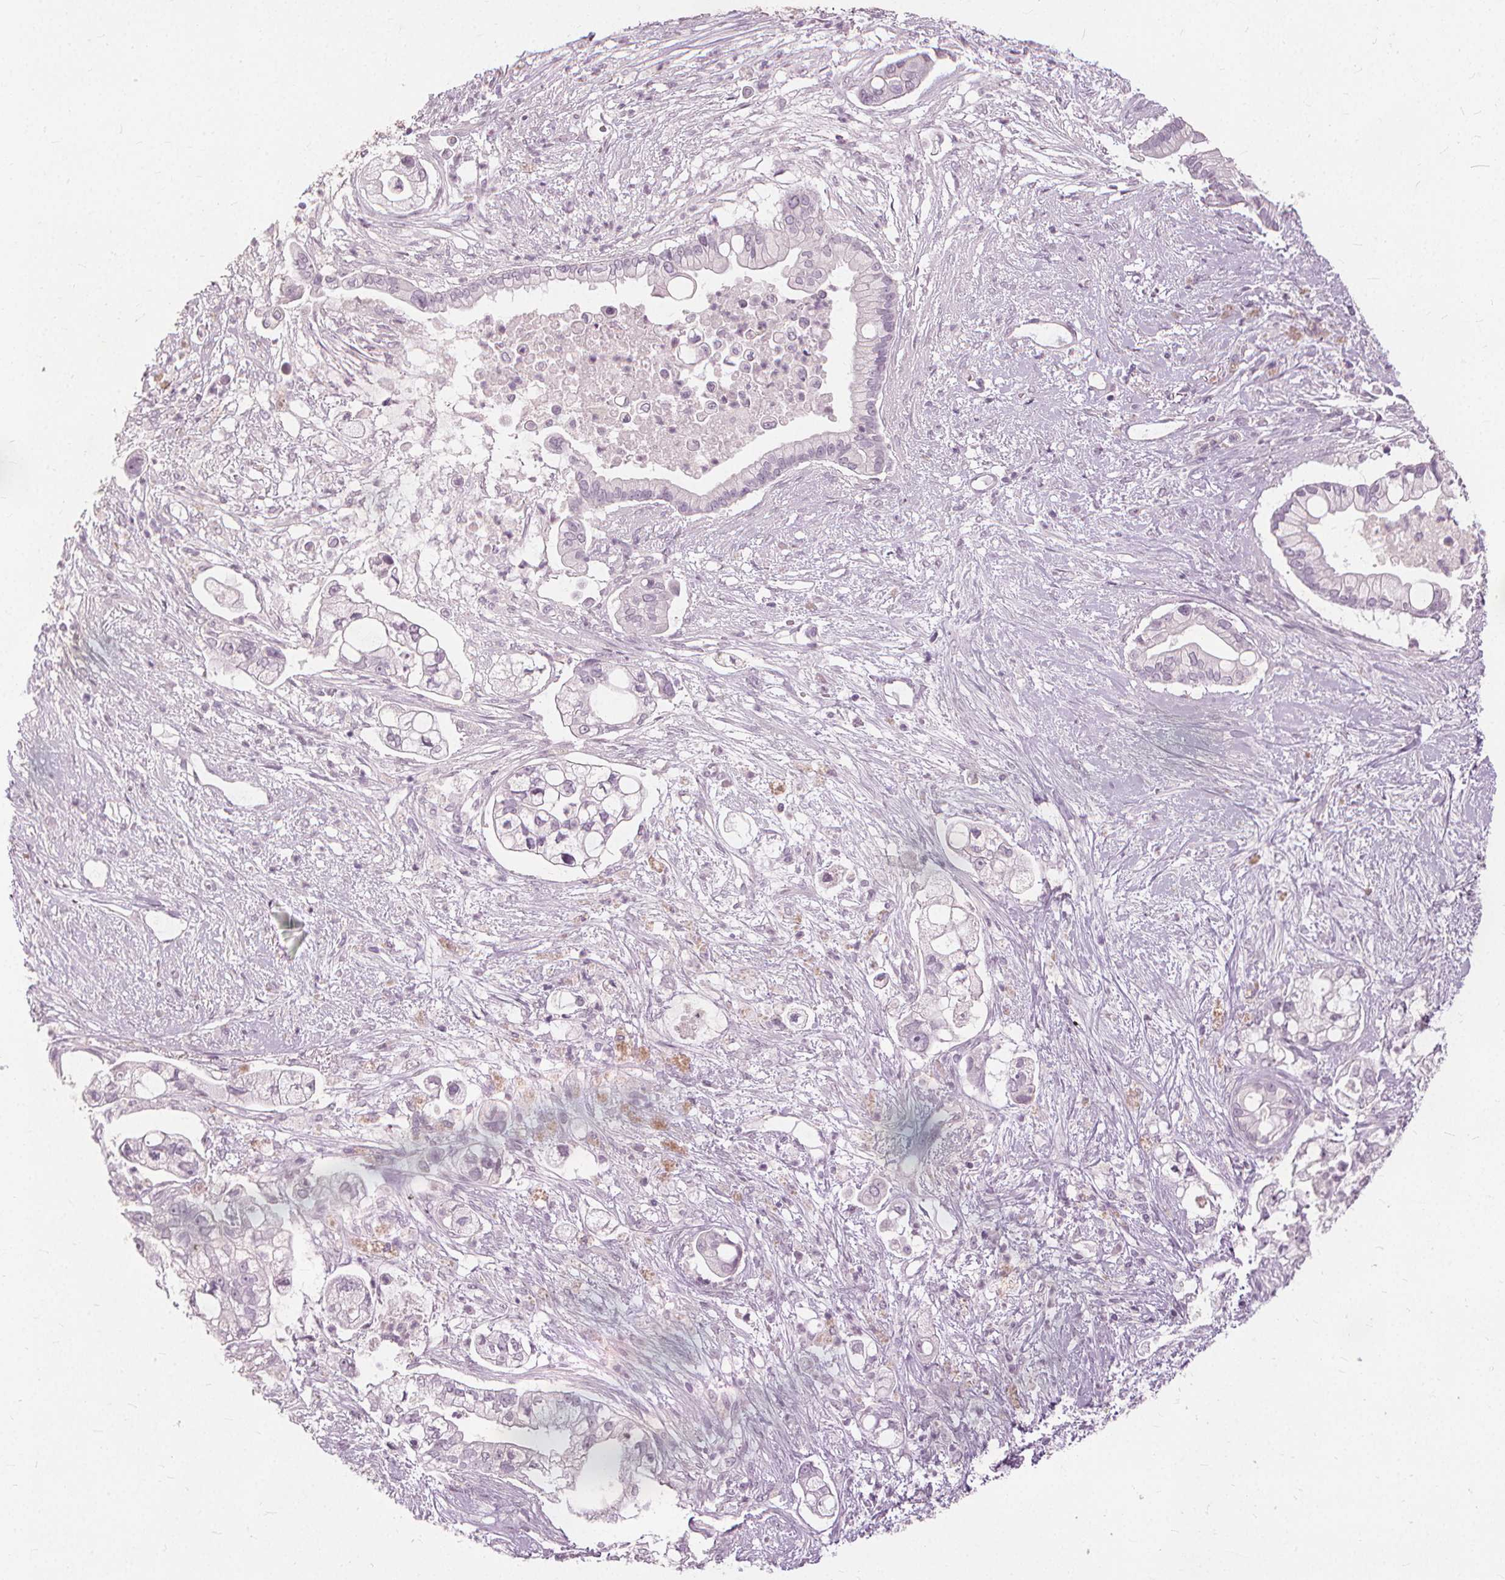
{"staining": {"intensity": "negative", "quantity": "none", "location": "none"}, "tissue": "pancreatic cancer", "cell_type": "Tumor cells", "image_type": "cancer", "snomed": [{"axis": "morphology", "description": "Adenocarcinoma, NOS"}, {"axis": "topography", "description": "Pancreas"}], "caption": "This photomicrograph is of pancreatic cancer stained with immunohistochemistry (IHC) to label a protein in brown with the nuclei are counter-stained blue. There is no expression in tumor cells.", "gene": "SFTPD", "patient": {"sex": "female", "age": 69}}